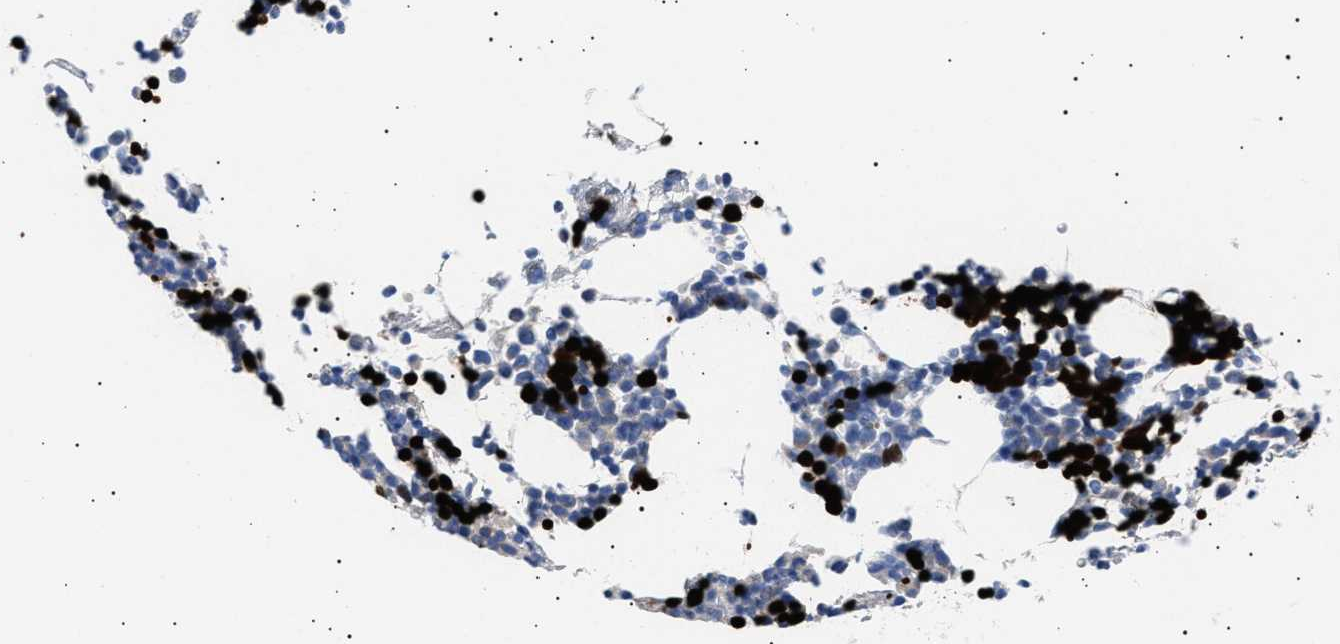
{"staining": {"intensity": "strong", "quantity": "25%-75%", "location": "cytoplasmic/membranous,nuclear"}, "tissue": "bone marrow", "cell_type": "Hematopoietic cells", "image_type": "normal", "snomed": [{"axis": "morphology", "description": "Normal tissue, NOS"}, {"axis": "morphology", "description": "Inflammation, NOS"}, {"axis": "topography", "description": "Bone marrow"}], "caption": "Immunohistochemical staining of benign human bone marrow demonstrates high levels of strong cytoplasmic/membranous,nuclear positivity in about 25%-75% of hematopoietic cells.", "gene": "HEMGN", "patient": {"sex": "female", "age": 67}}